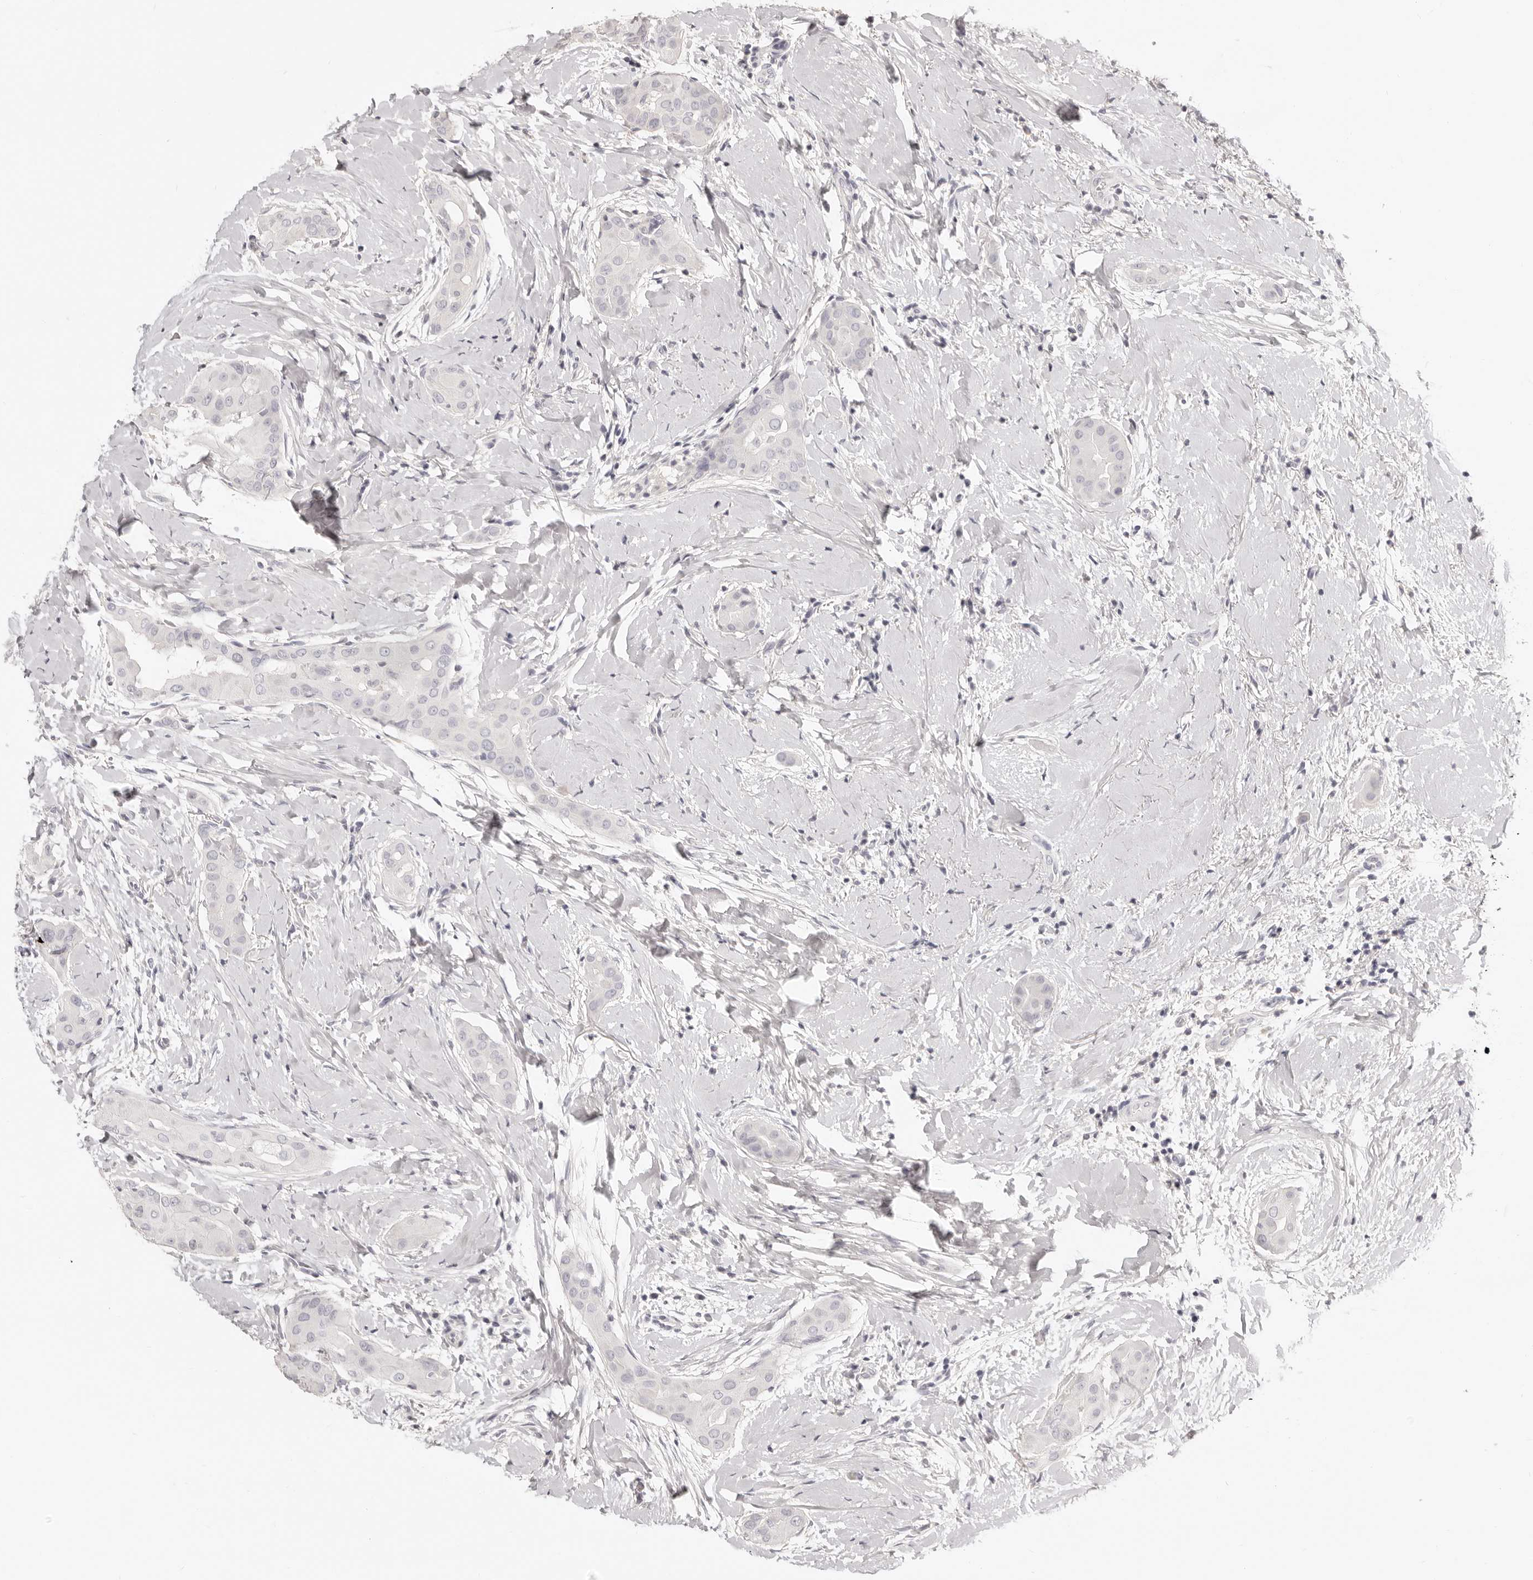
{"staining": {"intensity": "negative", "quantity": "none", "location": "none"}, "tissue": "thyroid cancer", "cell_type": "Tumor cells", "image_type": "cancer", "snomed": [{"axis": "morphology", "description": "Papillary adenocarcinoma, NOS"}, {"axis": "topography", "description": "Thyroid gland"}], "caption": "IHC micrograph of neoplastic tissue: thyroid cancer (papillary adenocarcinoma) stained with DAB (3,3'-diaminobenzidine) displays no significant protein staining in tumor cells. The staining was performed using DAB (3,3'-diaminobenzidine) to visualize the protein expression in brown, while the nuclei were stained in blue with hematoxylin (Magnification: 20x).", "gene": "FABP1", "patient": {"sex": "male", "age": 33}}